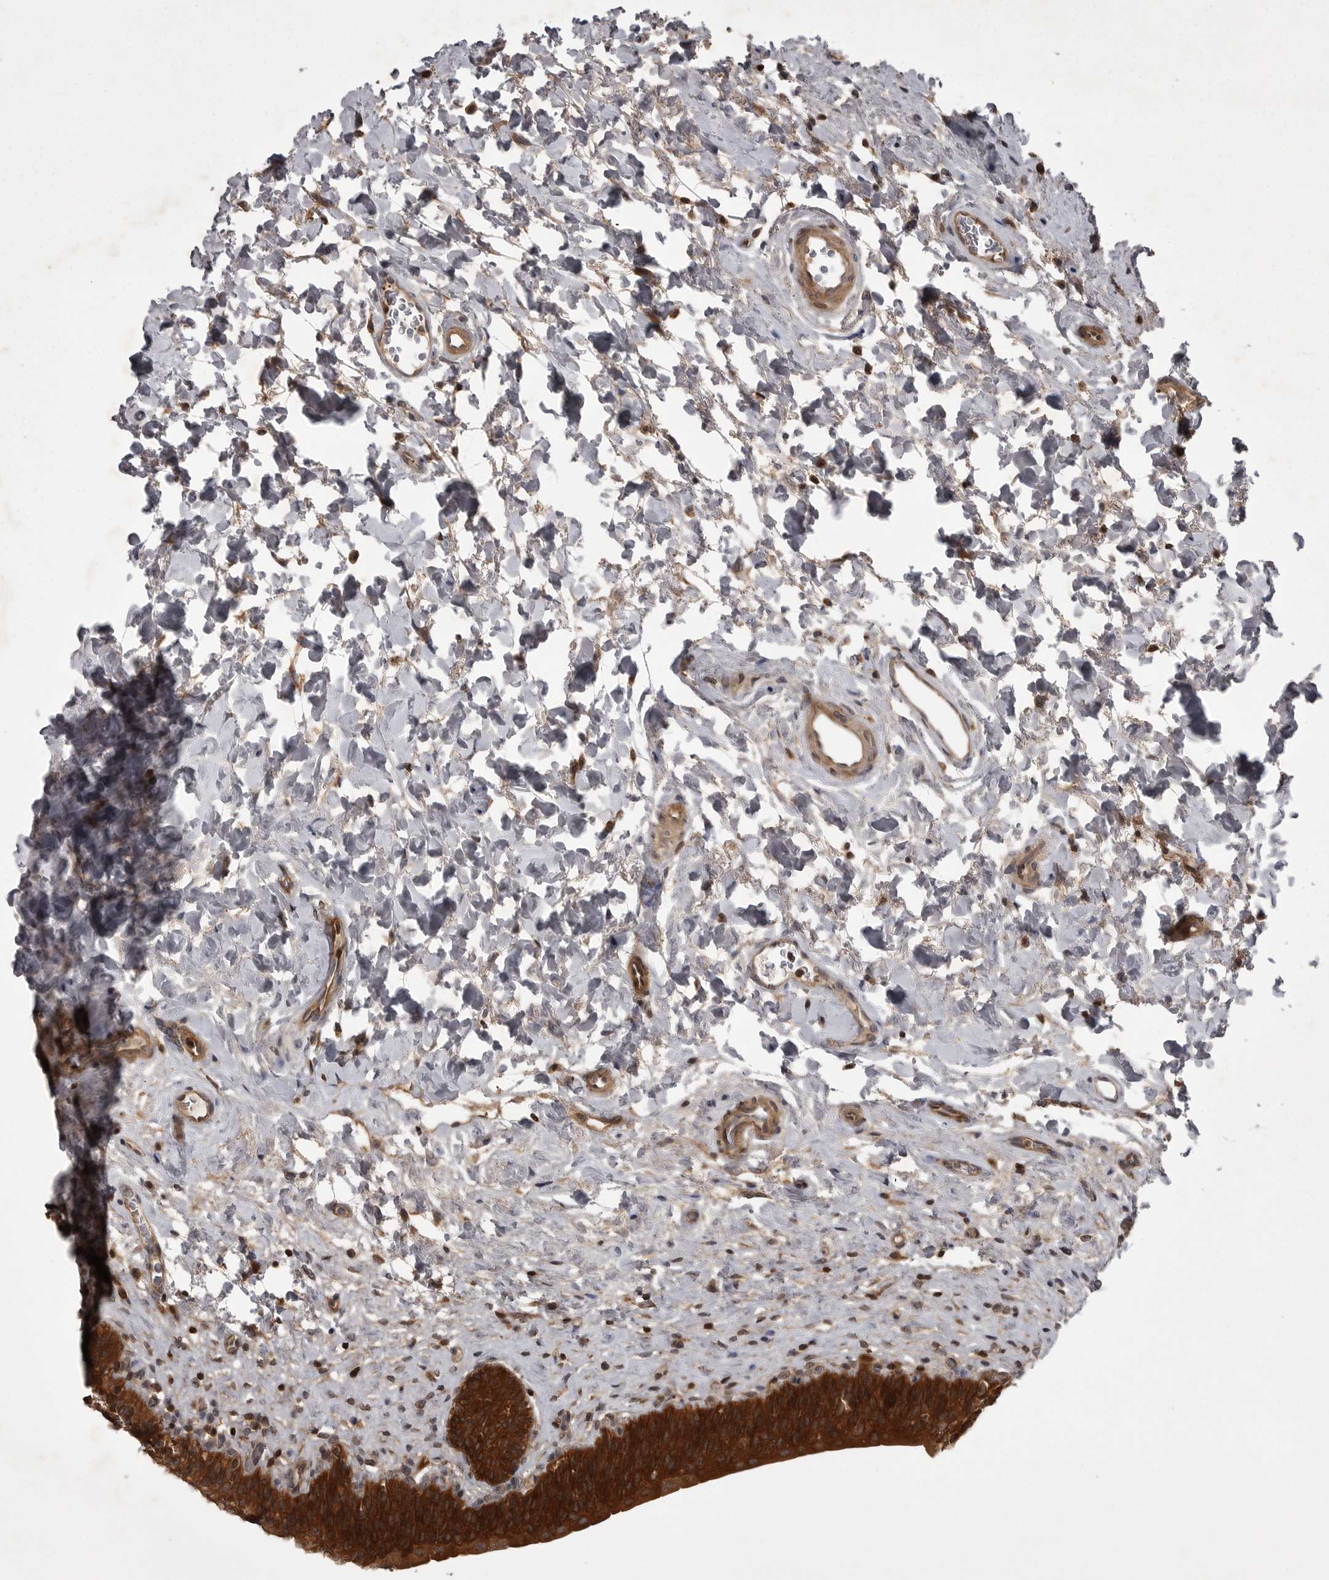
{"staining": {"intensity": "strong", "quantity": ">75%", "location": "cytoplasmic/membranous"}, "tissue": "urinary bladder", "cell_type": "Urothelial cells", "image_type": "normal", "snomed": [{"axis": "morphology", "description": "Normal tissue, NOS"}, {"axis": "topography", "description": "Urinary bladder"}], "caption": "Immunohistochemical staining of benign urinary bladder reveals high levels of strong cytoplasmic/membranous expression in about >75% of urothelial cells. (Stains: DAB in brown, nuclei in blue, Microscopy: brightfield microscopy at high magnification).", "gene": "STK24", "patient": {"sex": "male", "age": 83}}